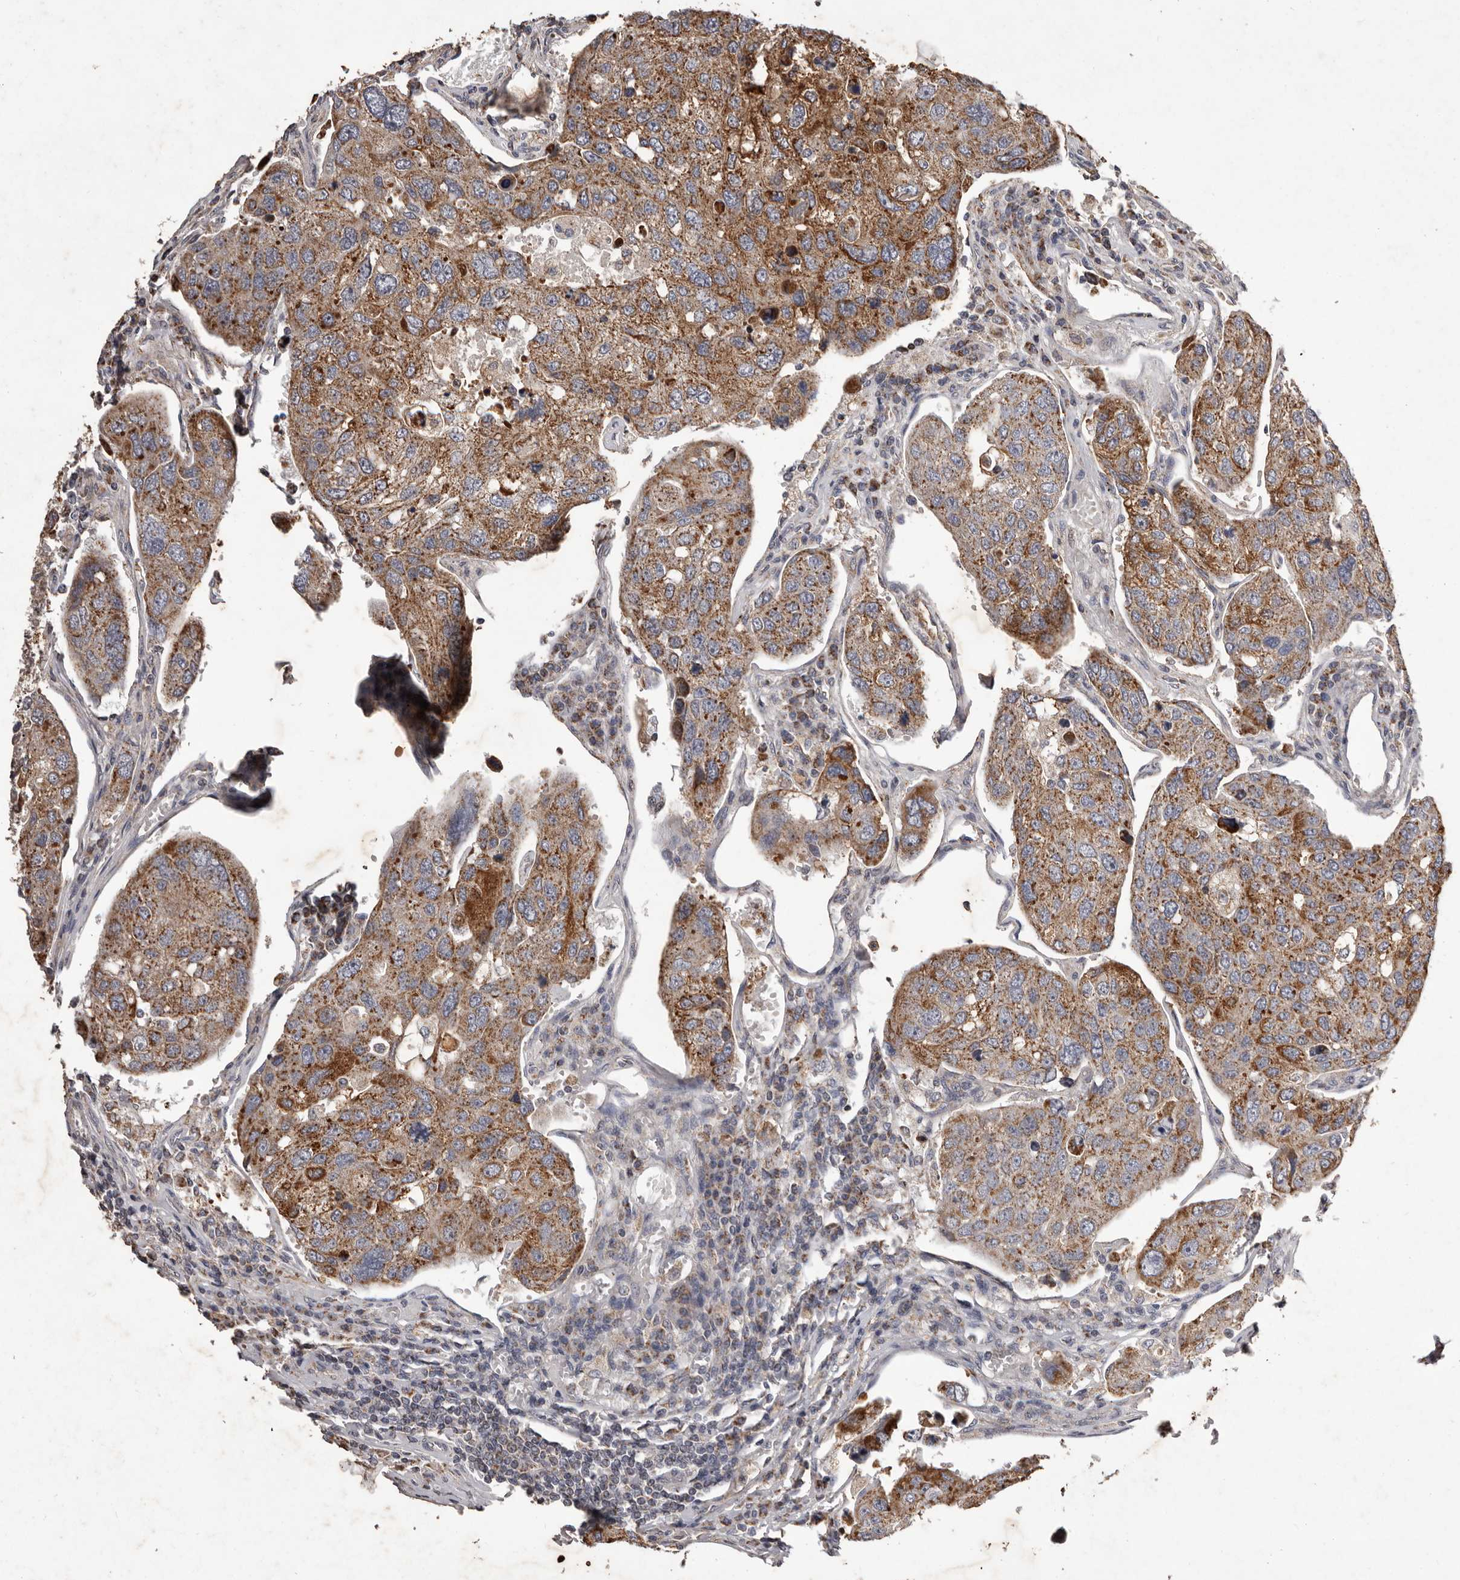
{"staining": {"intensity": "moderate", "quantity": ">75%", "location": "cytoplasmic/membranous"}, "tissue": "urothelial cancer", "cell_type": "Tumor cells", "image_type": "cancer", "snomed": [{"axis": "morphology", "description": "Urothelial carcinoma, High grade"}, {"axis": "topography", "description": "Lymph node"}, {"axis": "topography", "description": "Urinary bladder"}], "caption": "A brown stain shows moderate cytoplasmic/membranous staining of a protein in urothelial cancer tumor cells. (DAB = brown stain, brightfield microscopy at high magnification).", "gene": "CXCL14", "patient": {"sex": "male", "age": 51}}